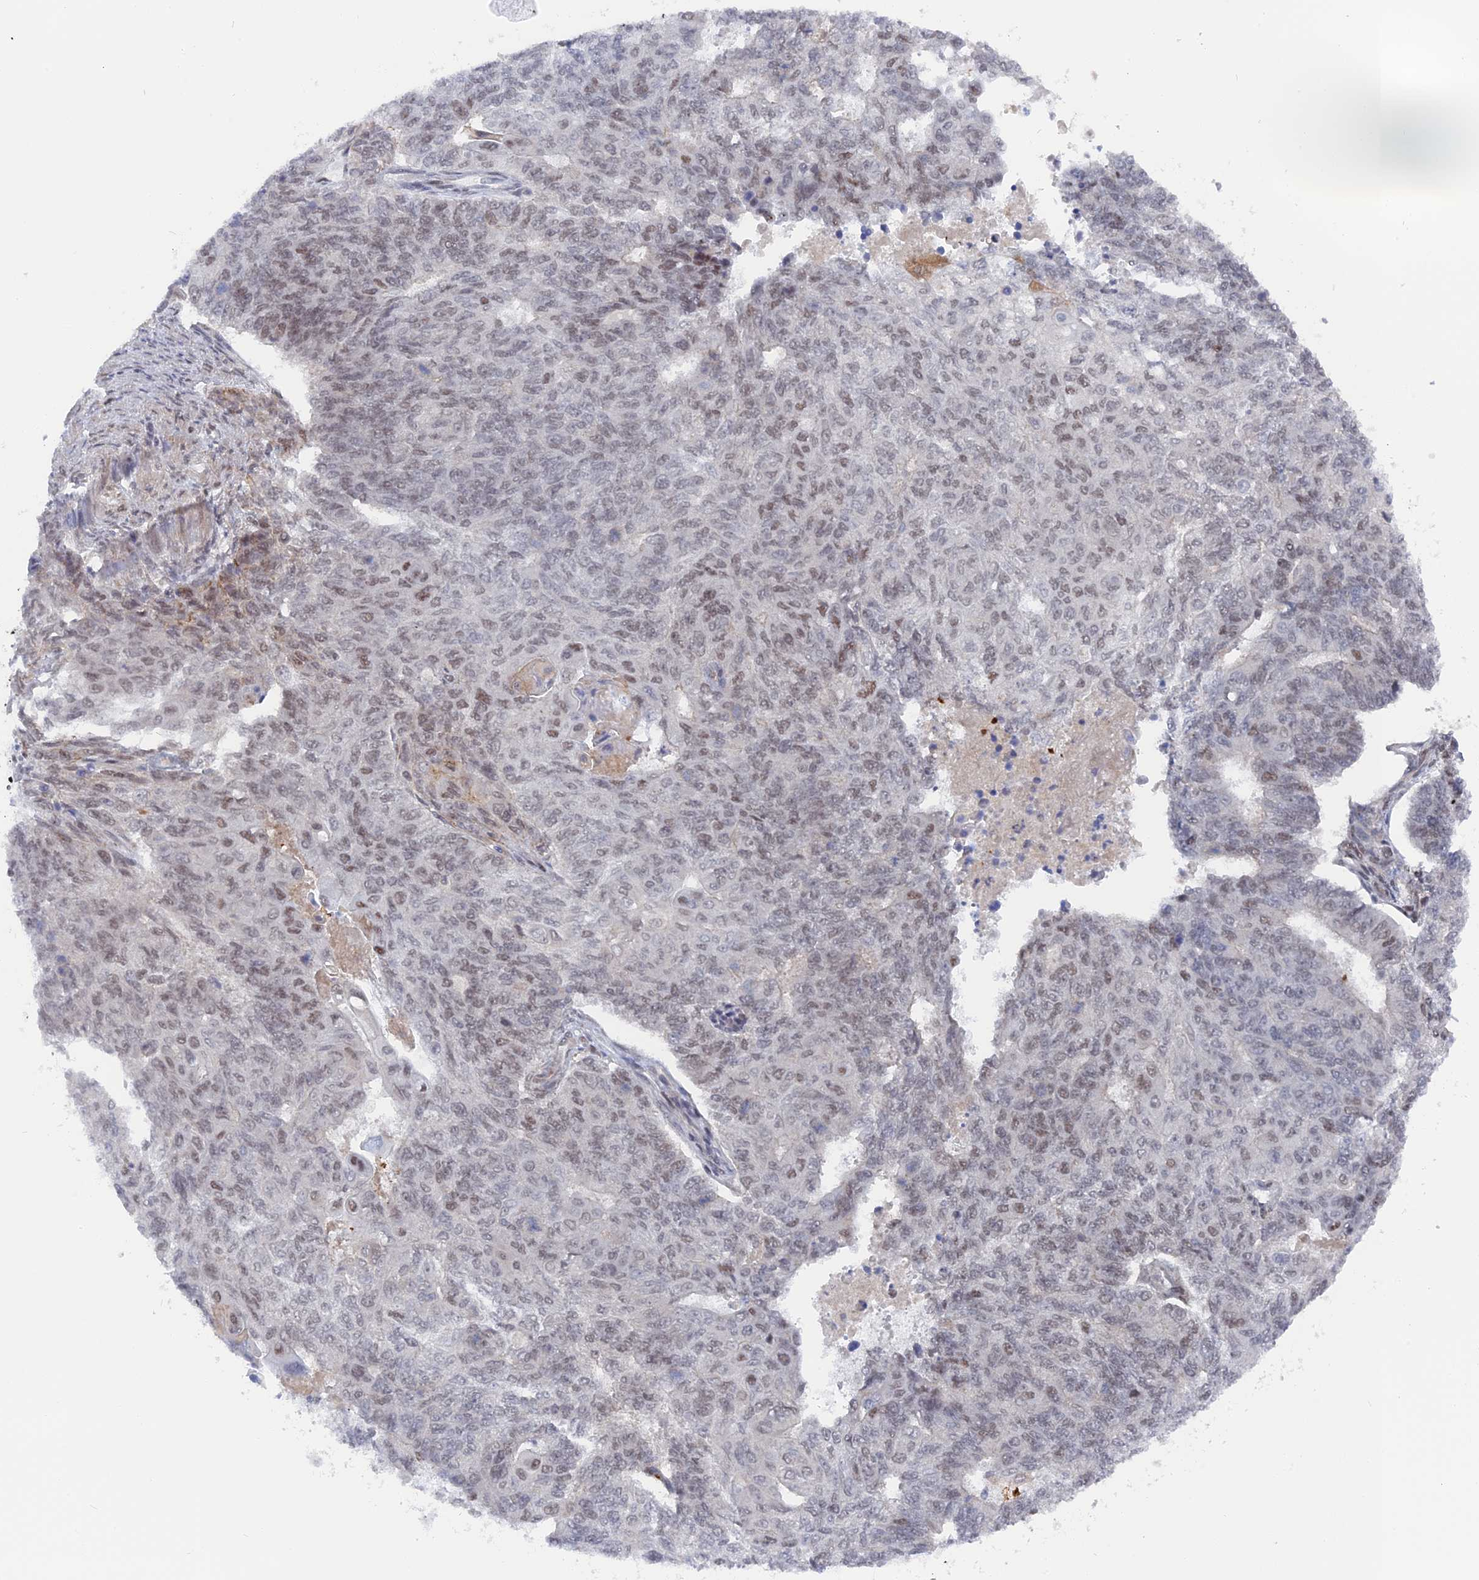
{"staining": {"intensity": "weak", "quantity": "25%-75%", "location": "nuclear"}, "tissue": "endometrial cancer", "cell_type": "Tumor cells", "image_type": "cancer", "snomed": [{"axis": "morphology", "description": "Adenocarcinoma, NOS"}, {"axis": "topography", "description": "Endometrium"}], "caption": "Endometrial cancer (adenocarcinoma) stained with IHC shows weak nuclear positivity in about 25%-75% of tumor cells.", "gene": "CCDC85A", "patient": {"sex": "female", "age": 32}}